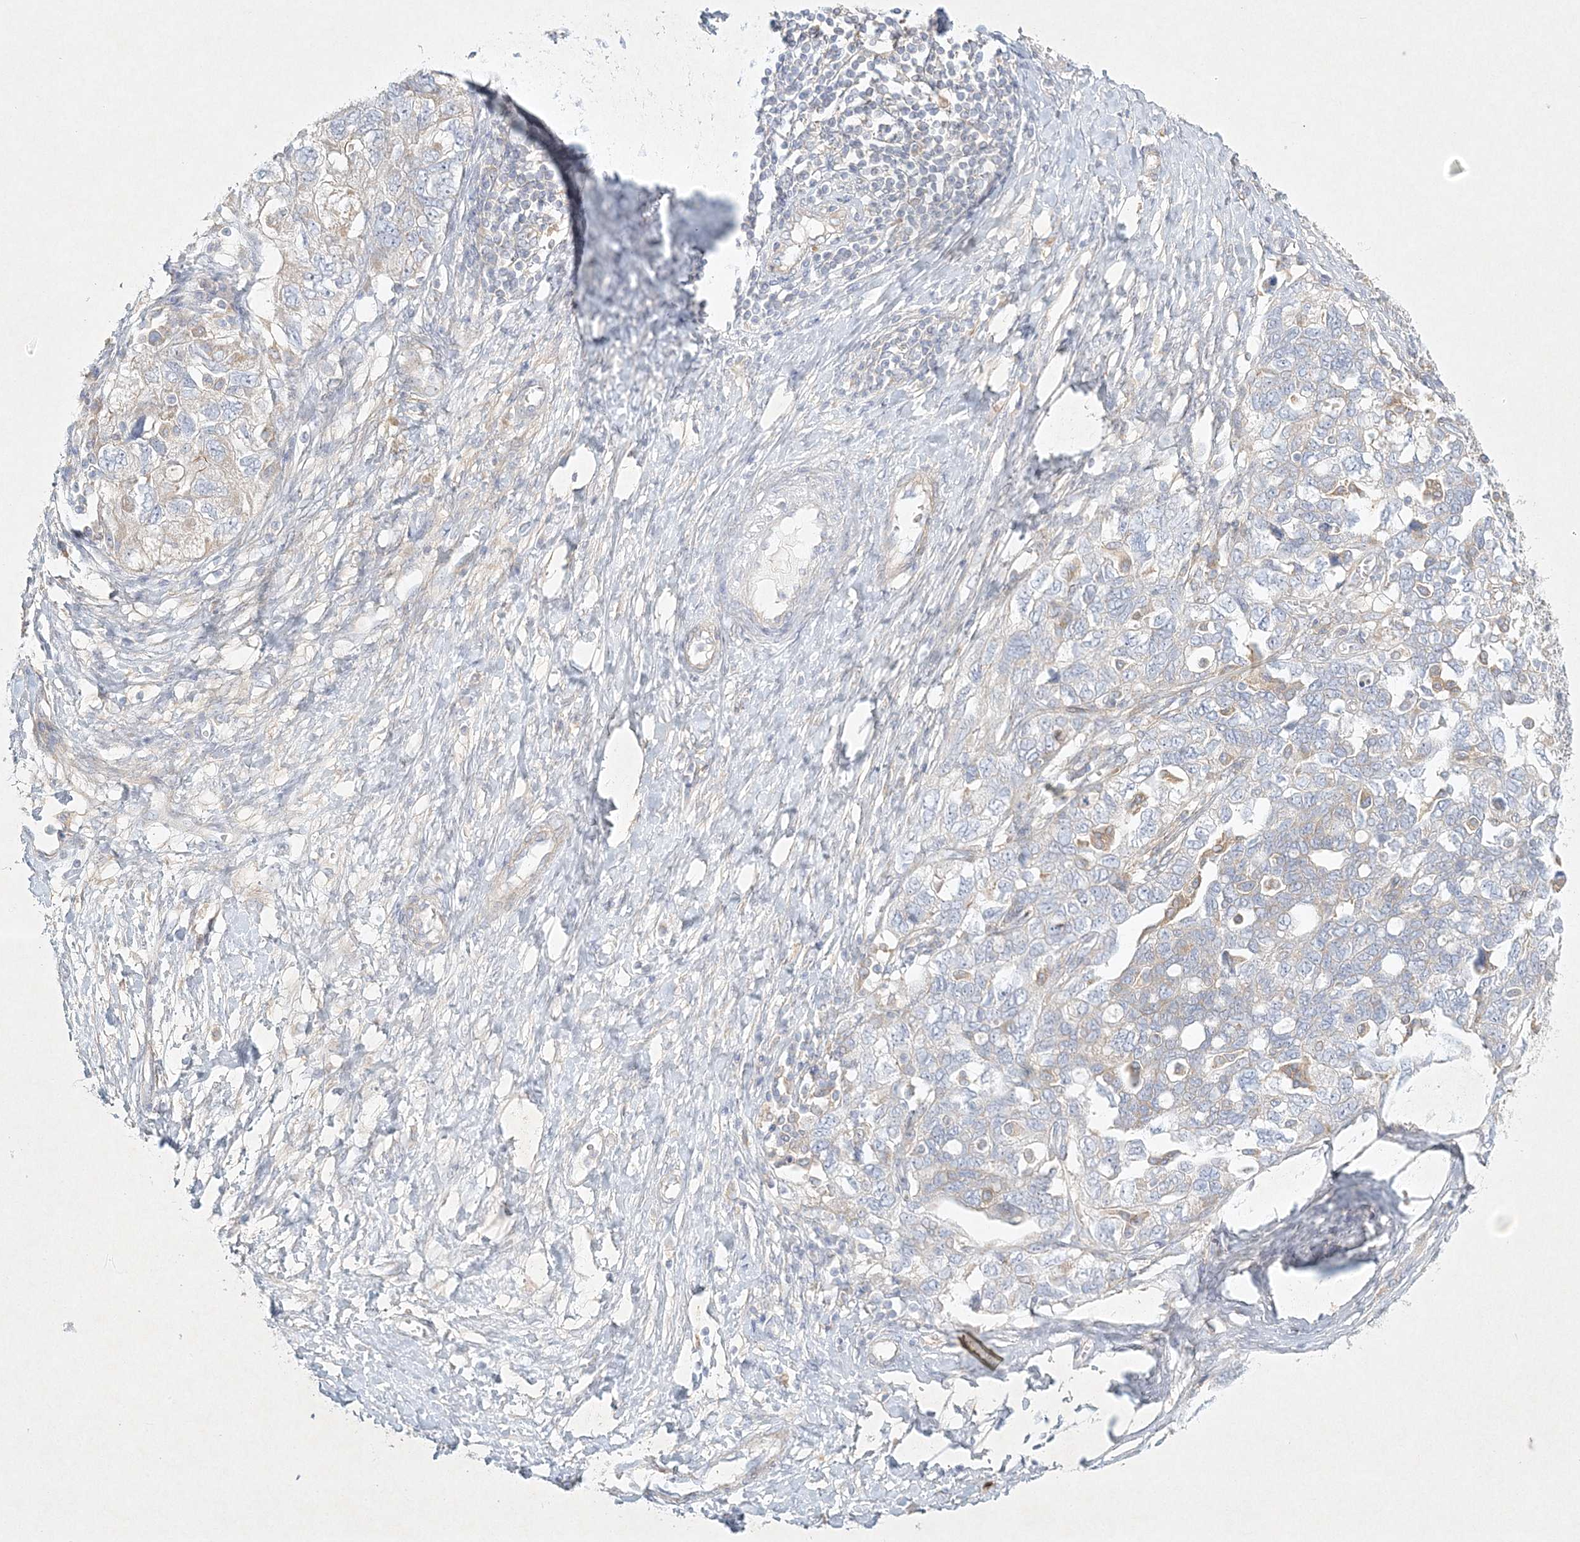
{"staining": {"intensity": "weak", "quantity": "<25%", "location": "cytoplasmic/membranous"}, "tissue": "ovarian cancer", "cell_type": "Tumor cells", "image_type": "cancer", "snomed": [{"axis": "morphology", "description": "Carcinoma, NOS"}, {"axis": "morphology", "description": "Cystadenocarcinoma, serous, NOS"}, {"axis": "topography", "description": "Ovary"}], "caption": "Immunohistochemistry (IHC) image of neoplastic tissue: serous cystadenocarcinoma (ovarian) stained with DAB (3,3'-diaminobenzidine) reveals no significant protein staining in tumor cells.", "gene": "STK11IP", "patient": {"sex": "female", "age": 69}}